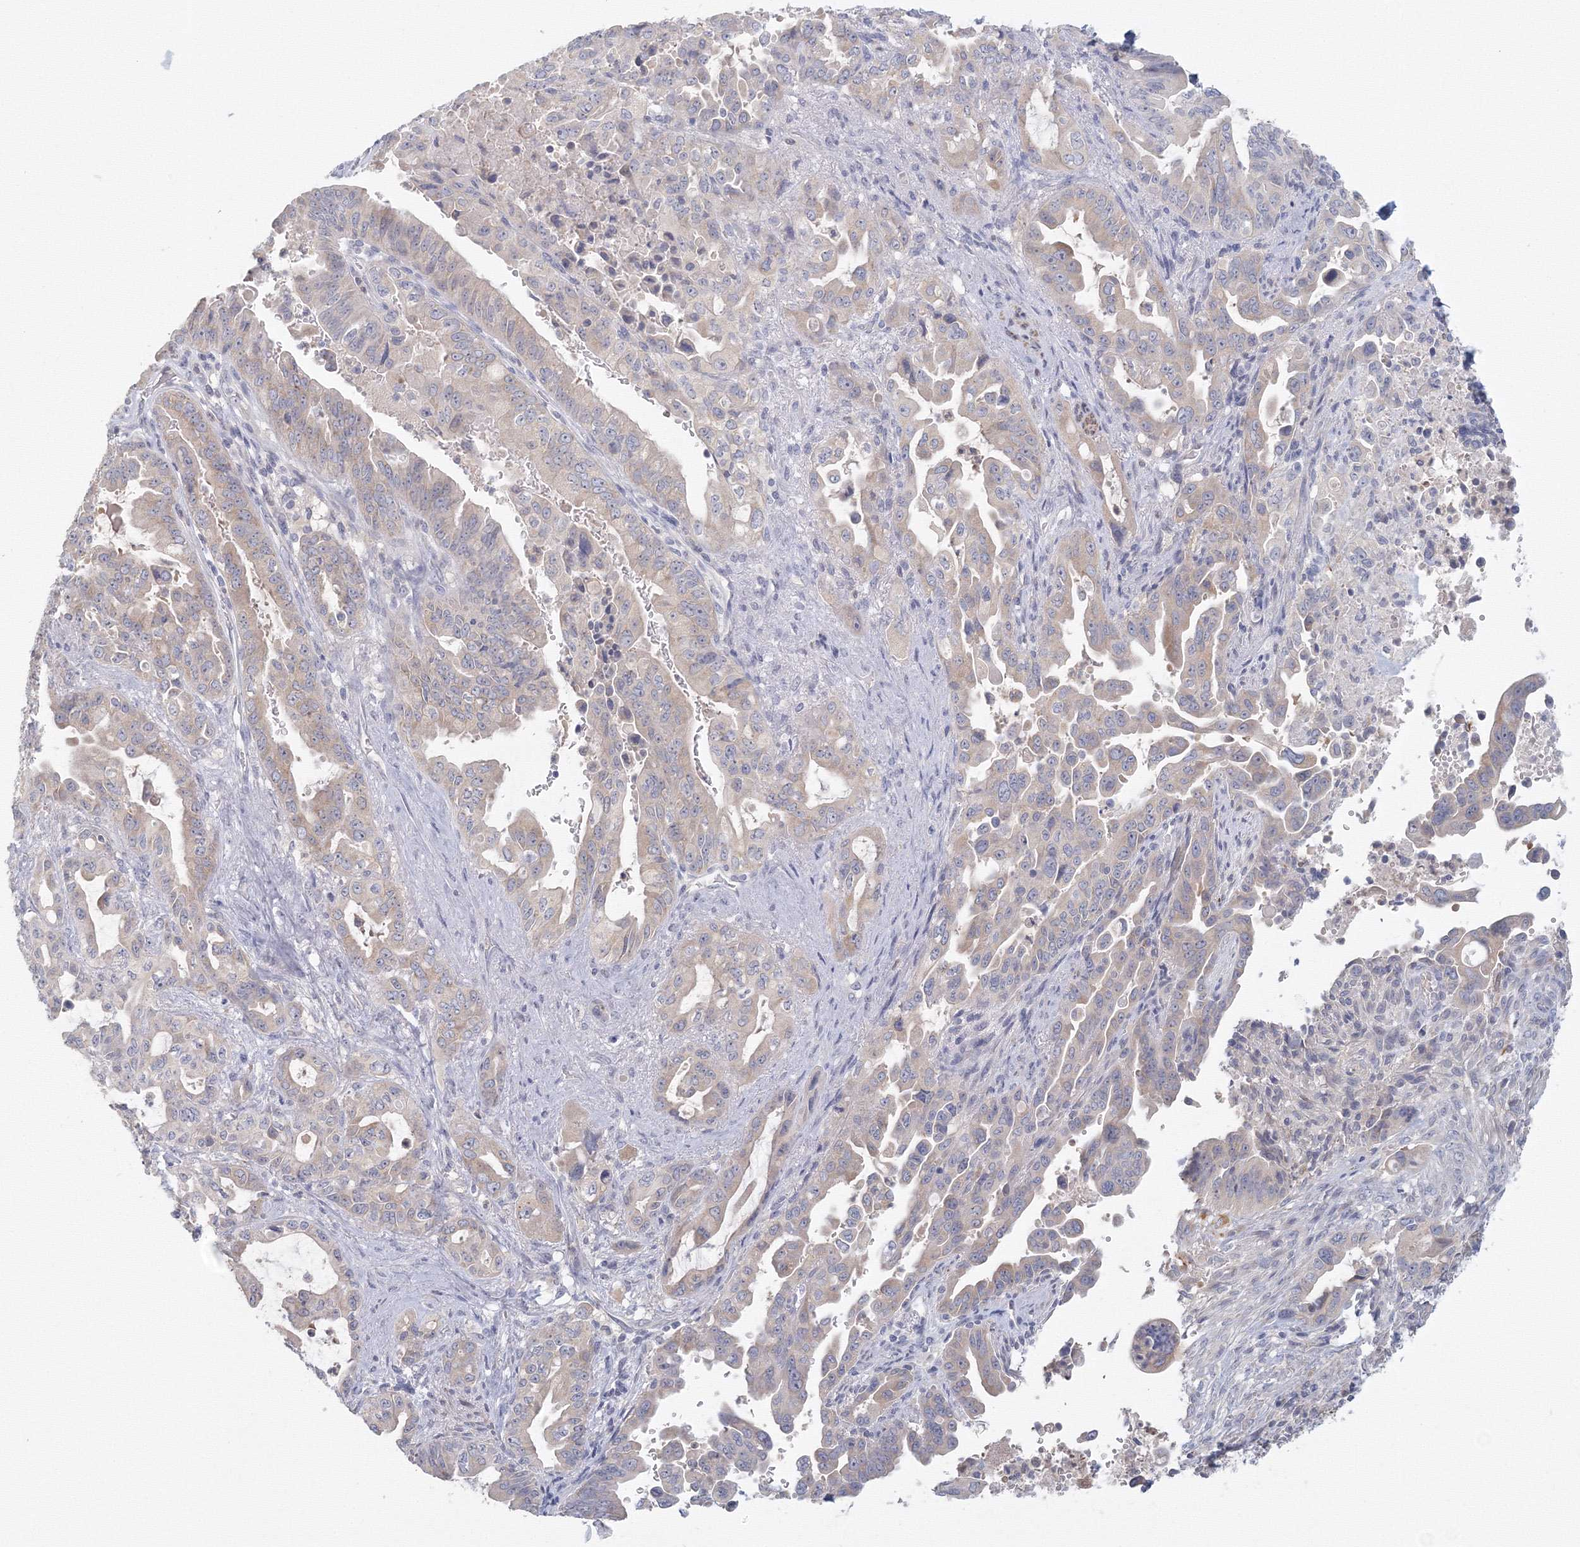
{"staining": {"intensity": "negative", "quantity": "none", "location": "none"}, "tissue": "pancreatic cancer", "cell_type": "Tumor cells", "image_type": "cancer", "snomed": [{"axis": "morphology", "description": "Adenocarcinoma, NOS"}, {"axis": "topography", "description": "Pancreas"}], "caption": "Tumor cells show no significant protein staining in pancreatic cancer.", "gene": "TACC2", "patient": {"sex": "male", "age": 70}}